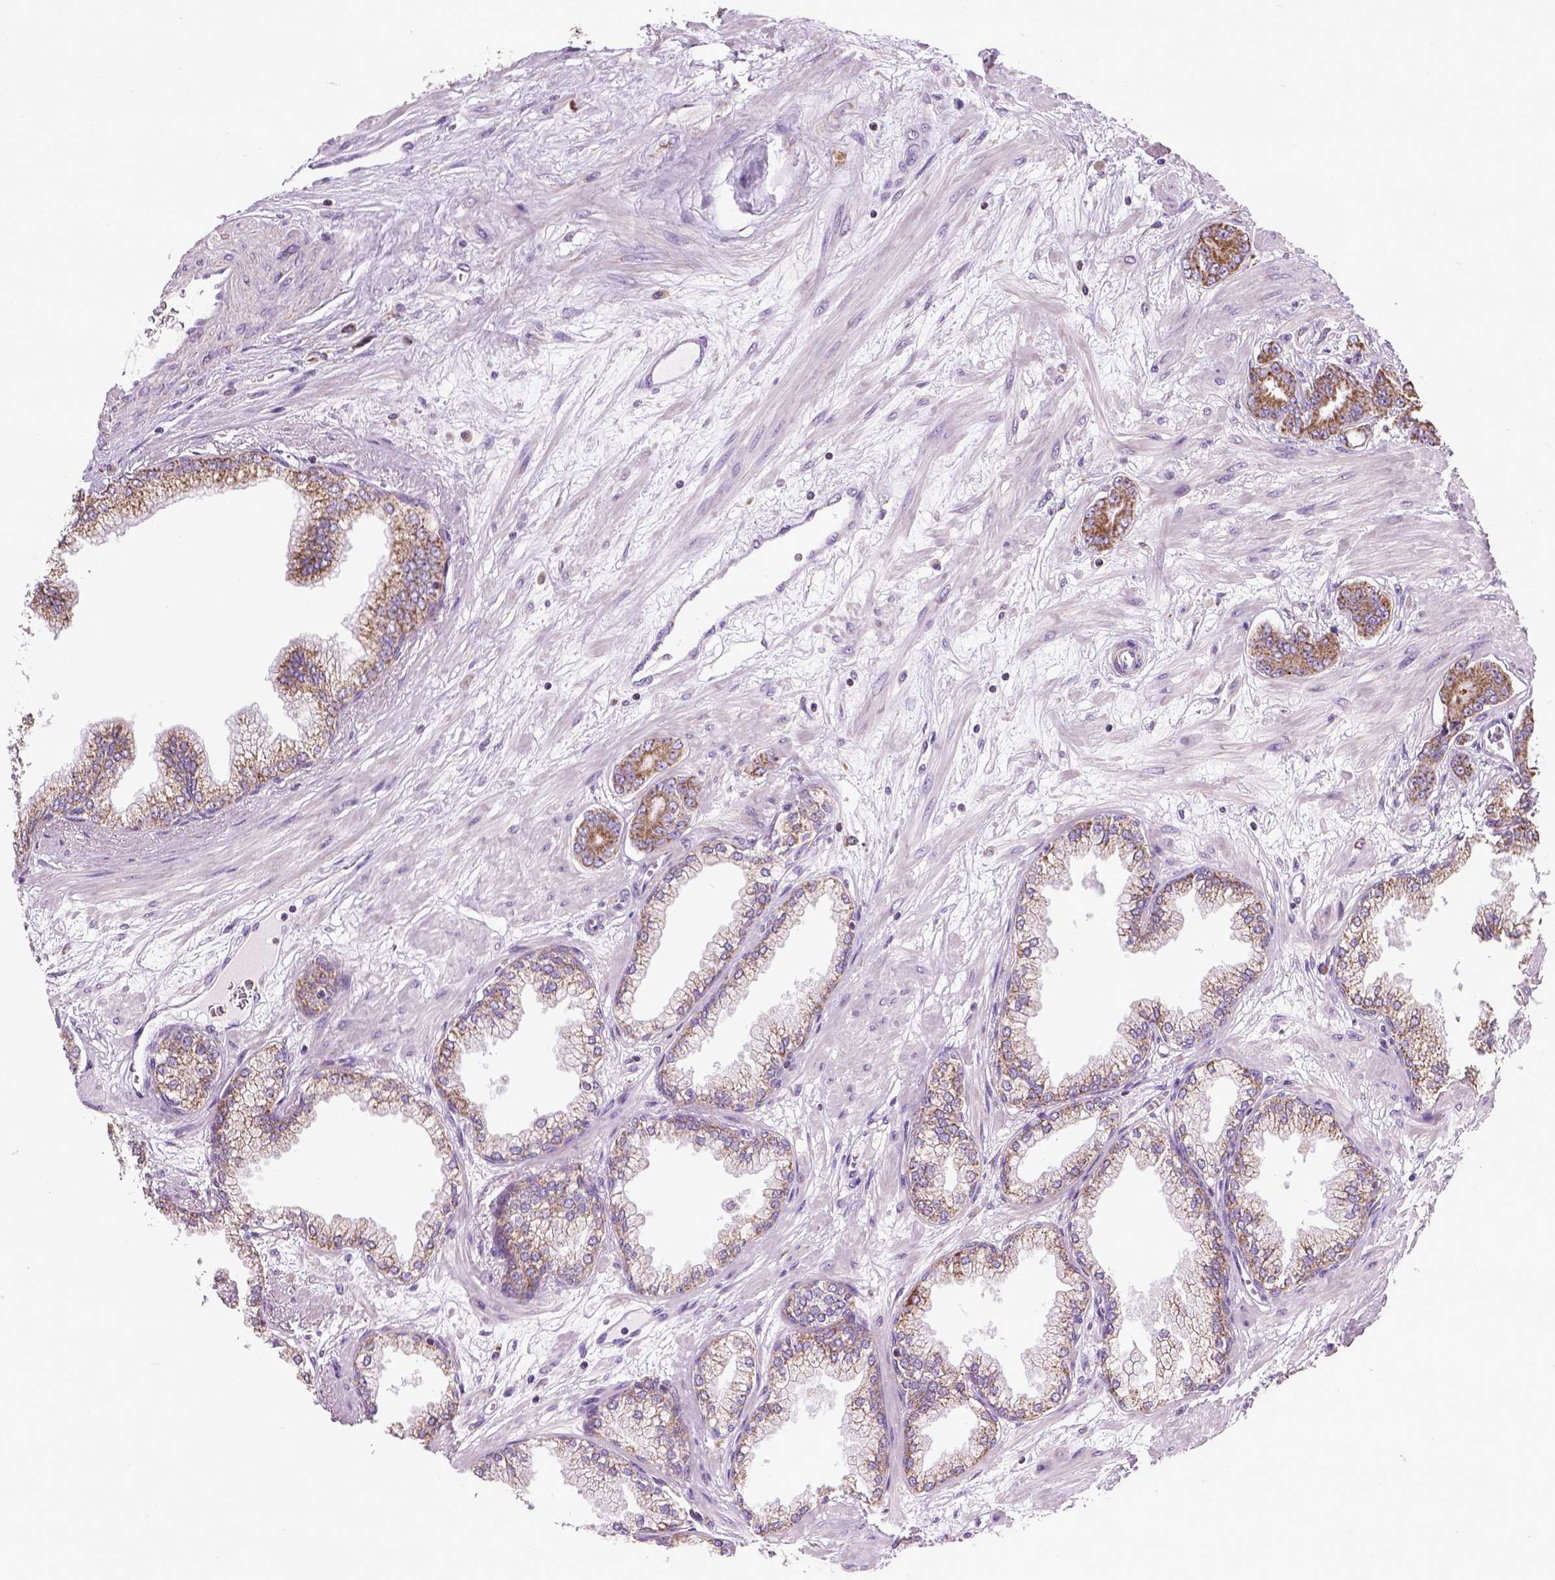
{"staining": {"intensity": "moderate", "quantity": ">75%", "location": "cytoplasmic/membranous"}, "tissue": "prostate cancer", "cell_type": "Tumor cells", "image_type": "cancer", "snomed": [{"axis": "morphology", "description": "Adenocarcinoma, Low grade"}, {"axis": "topography", "description": "Prostate"}], "caption": "About >75% of tumor cells in prostate cancer (low-grade adenocarcinoma) reveal moderate cytoplasmic/membranous protein staining as visualized by brown immunohistochemical staining.", "gene": "VDAC1", "patient": {"sex": "male", "age": 64}}